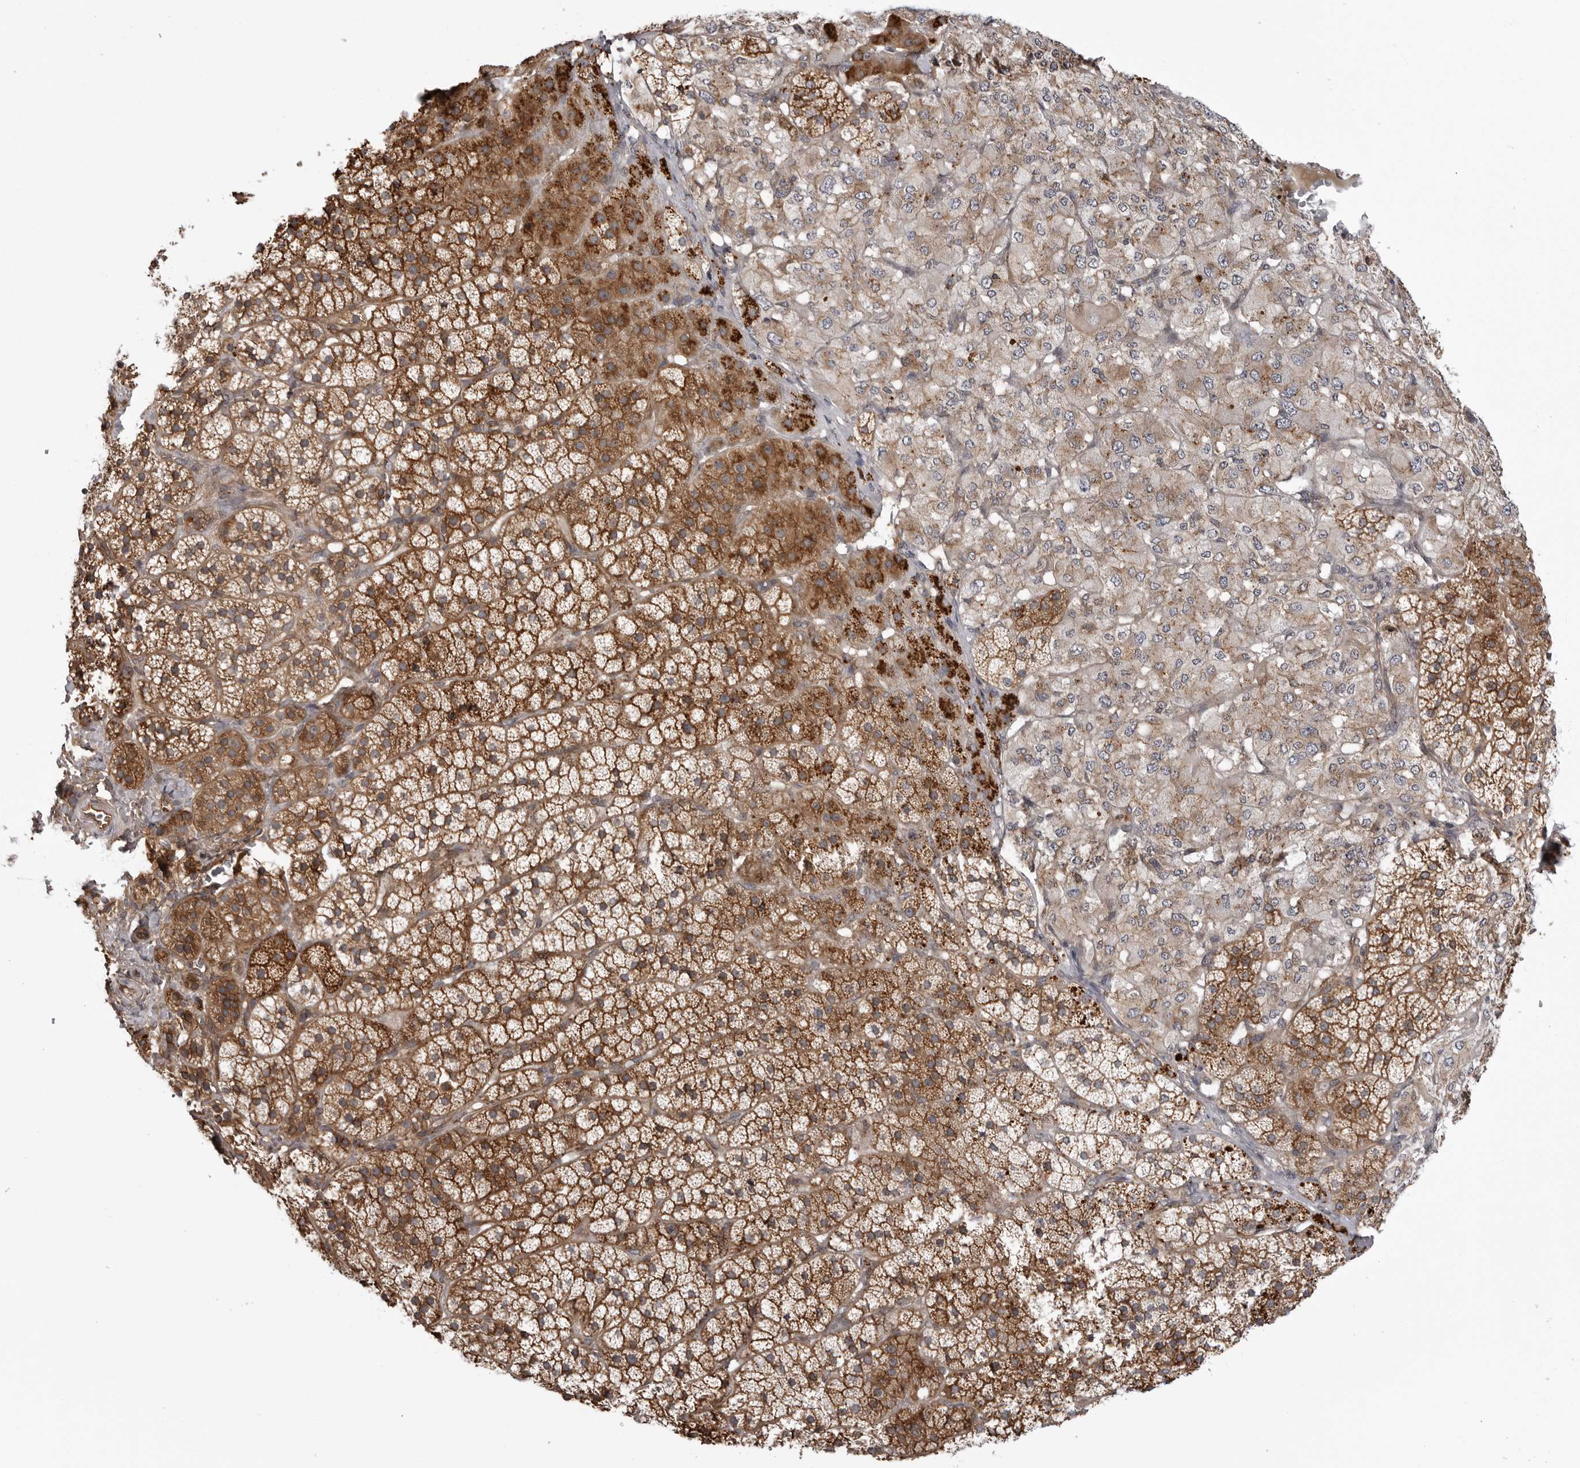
{"staining": {"intensity": "moderate", "quantity": ">75%", "location": "cytoplasmic/membranous"}, "tissue": "adrenal gland", "cell_type": "Glandular cells", "image_type": "normal", "snomed": [{"axis": "morphology", "description": "Normal tissue, NOS"}, {"axis": "topography", "description": "Adrenal gland"}], "caption": "Protein analysis of benign adrenal gland exhibits moderate cytoplasmic/membranous expression in about >75% of glandular cells.", "gene": "ARL5A", "patient": {"sex": "female", "age": 44}}